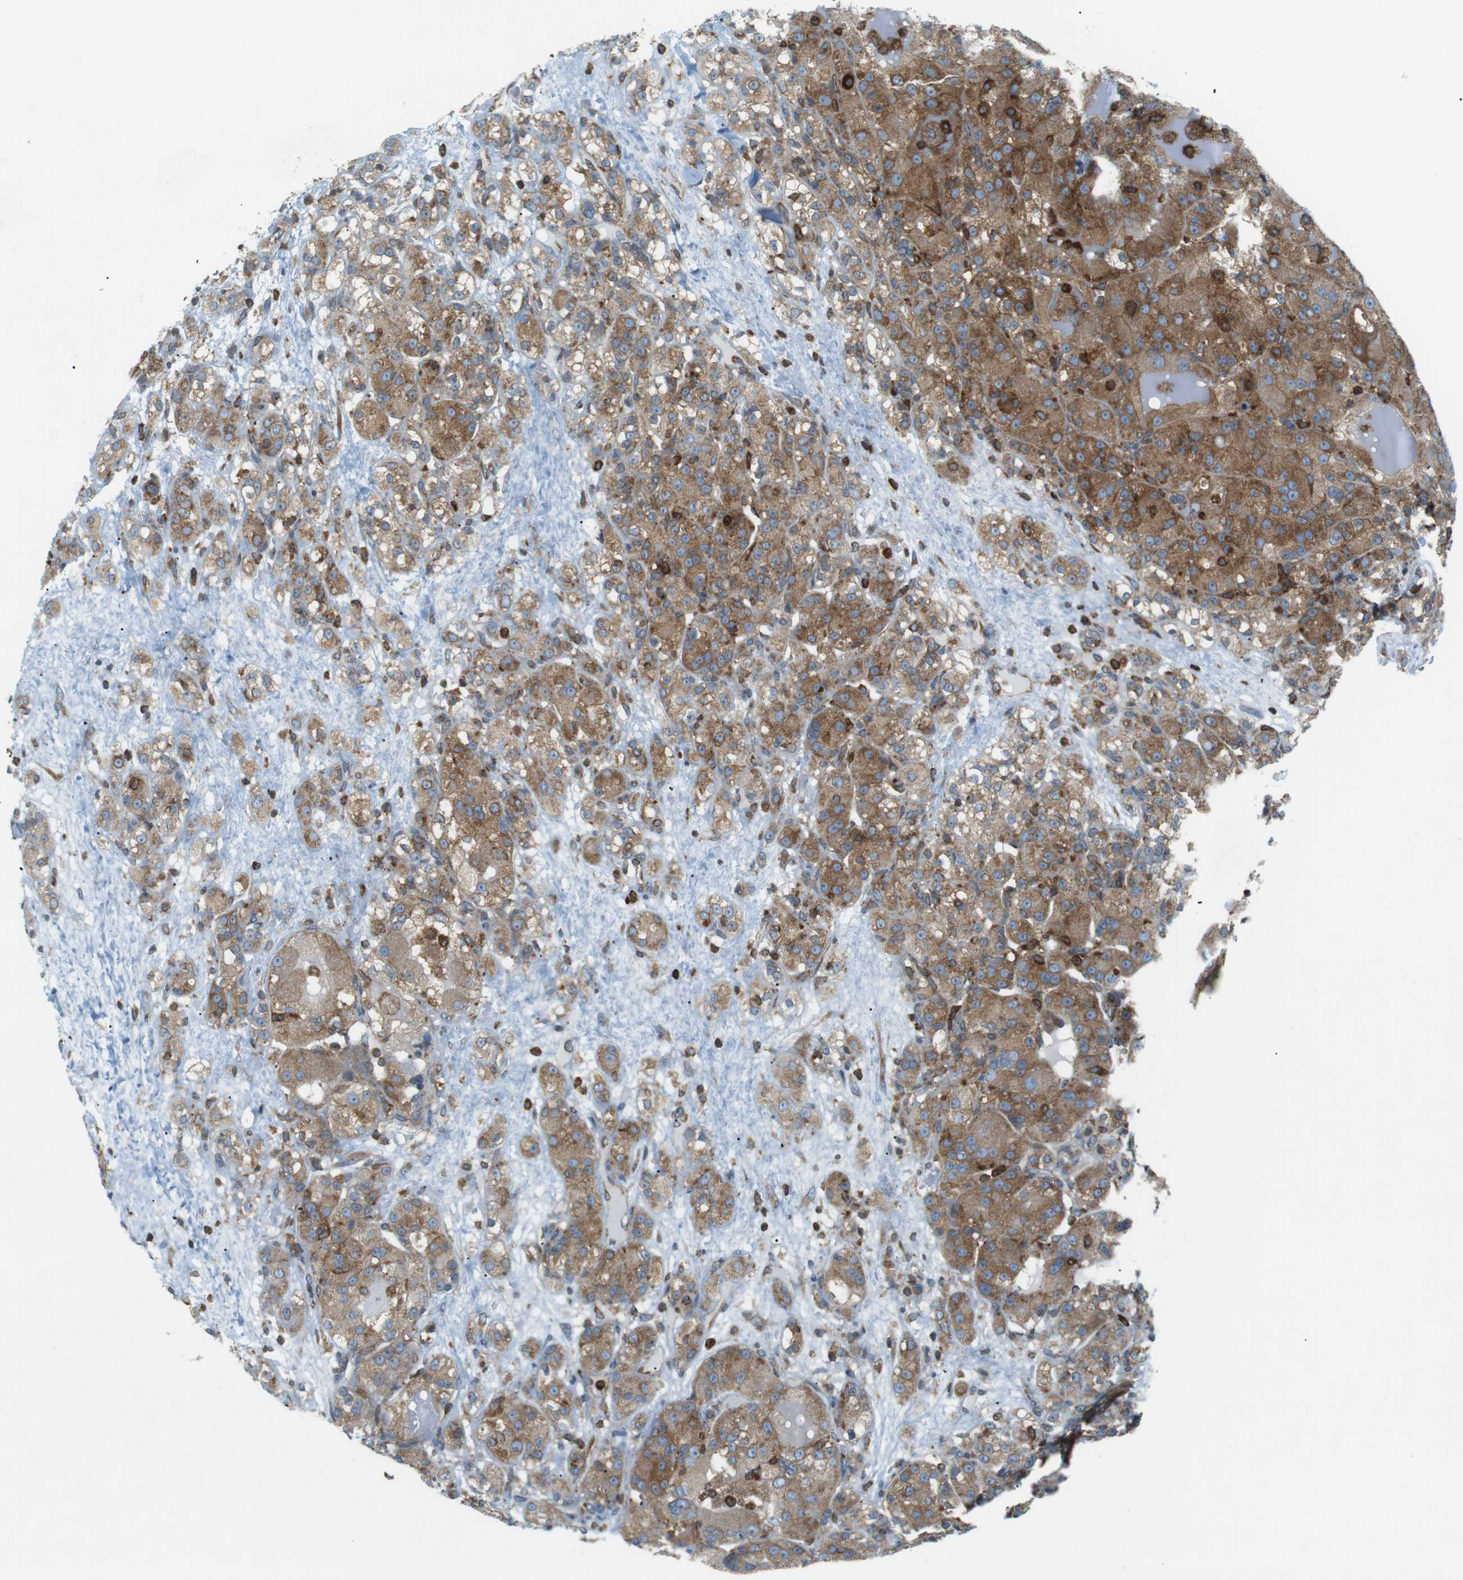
{"staining": {"intensity": "moderate", "quantity": ">75%", "location": "cytoplasmic/membranous"}, "tissue": "renal cancer", "cell_type": "Tumor cells", "image_type": "cancer", "snomed": [{"axis": "morphology", "description": "Normal tissue, NOS"}, {"axis": "morphology", "description": "Adenocarcinoma, NOS"}, {"axis": "topography", "description": "Kidney"}], "caption": "Immunohistochemical staining of adenocarcinoma (renal) shows medium levels of moderate cytoplasmic/membranous protein expression in about >75% of tumor cells. (Brightfield microscopy of DAB IHC at high magnification).", "gene": "FLII", "patient": {"sex": "male", "age": 61}}